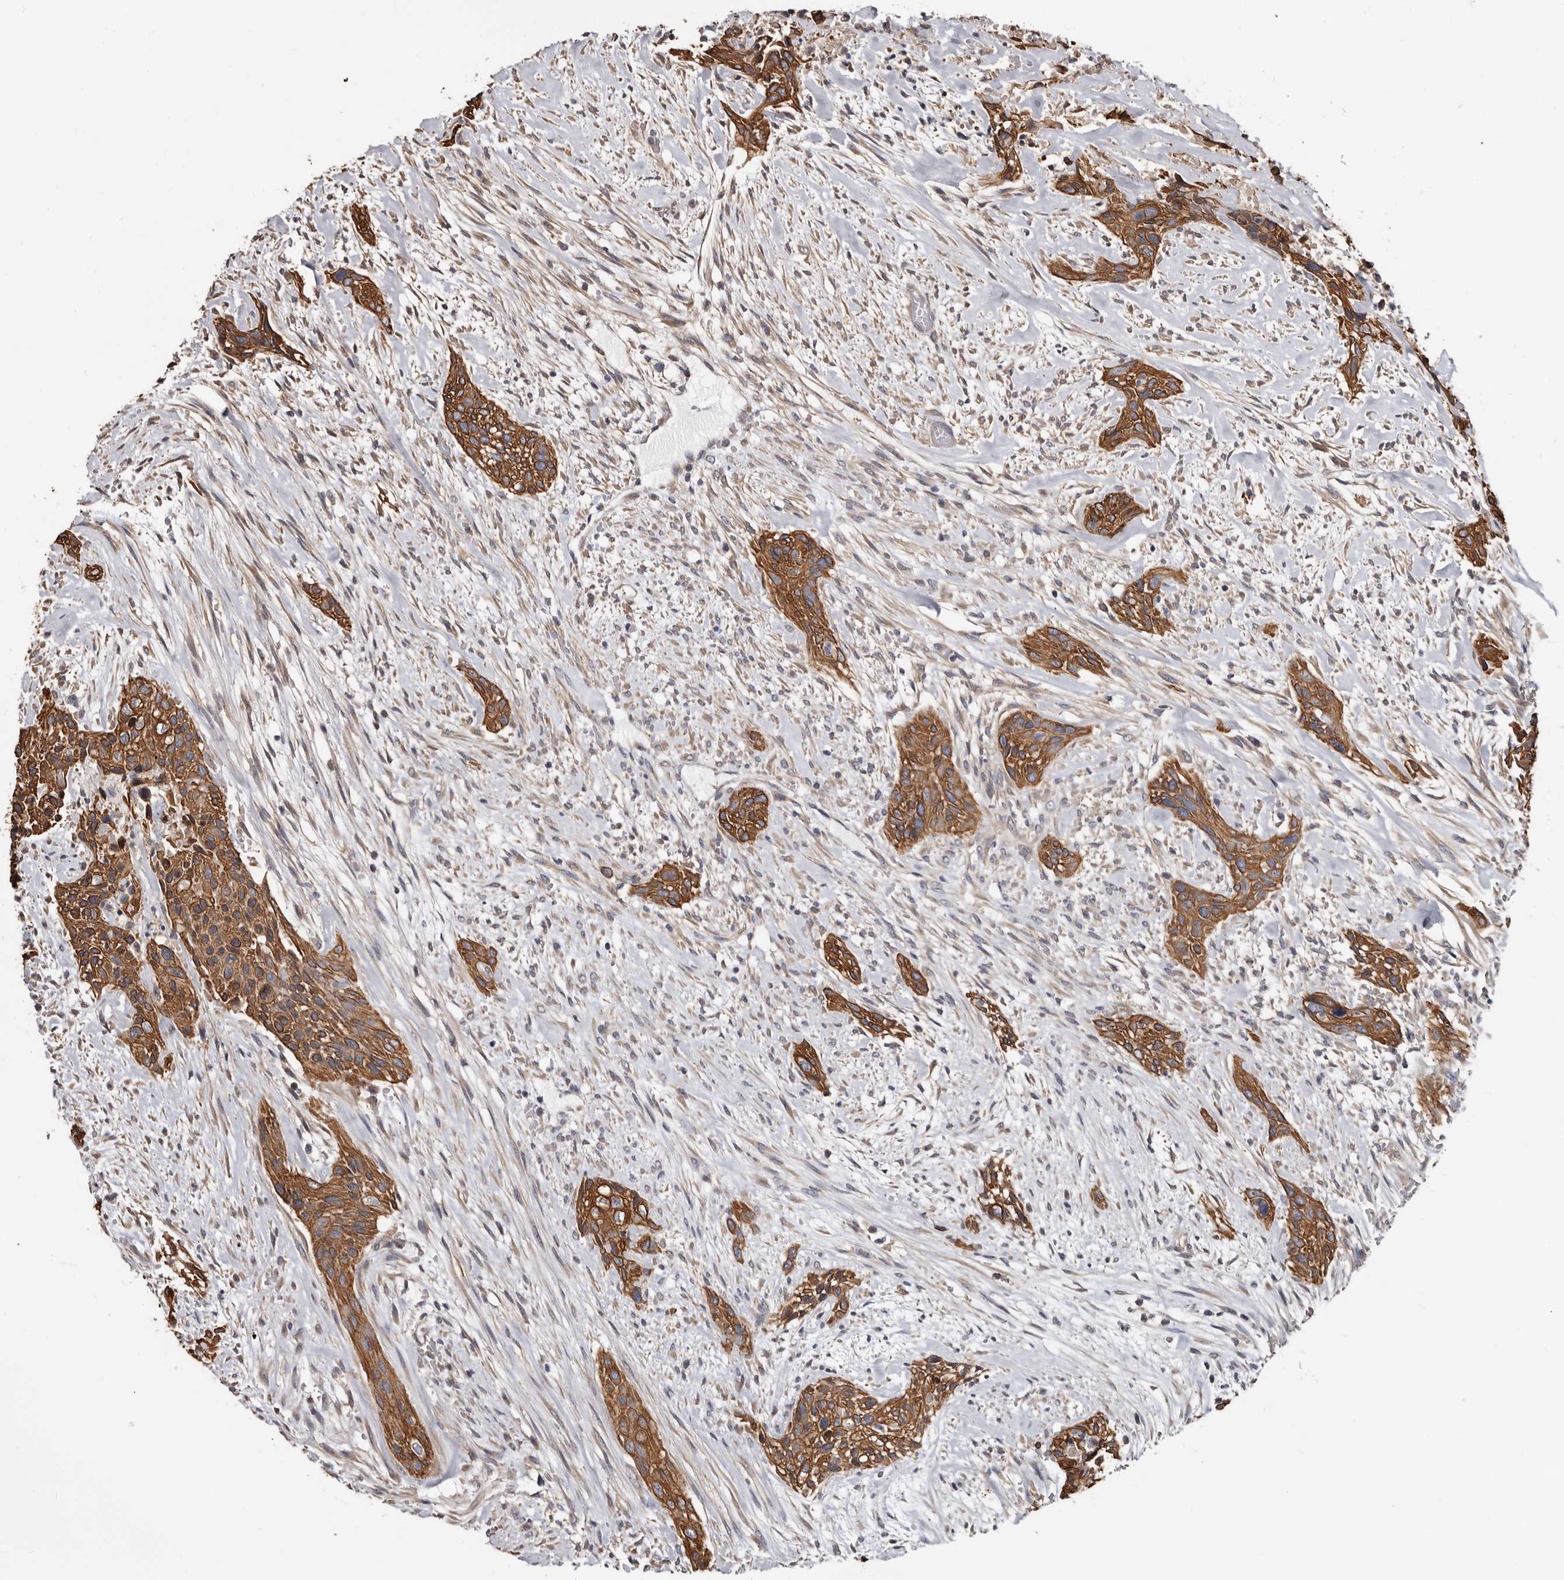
{"staining": {"intensity": "strong", "quantity": ">75%", "location": "cytoplasmic/membranous"}, "tissue": "urothelial cancer", "cell_type": "Tumor cells", "image_type": "cancer", "snomed": [{"axis": "morphology", "description": "Urothelial carcinoma, High grade"}, {"axis": "topography", "description": "Urinary bladder"}], "caption": "Immunohistochemical staining of high-grade urothelial carcinoma exhibits high levels of strong cytoplasmic/membranous staining in about >75% of tumor cells.", "gene": "MRPL18", "patient": {"sex": "male", "age": 35}}